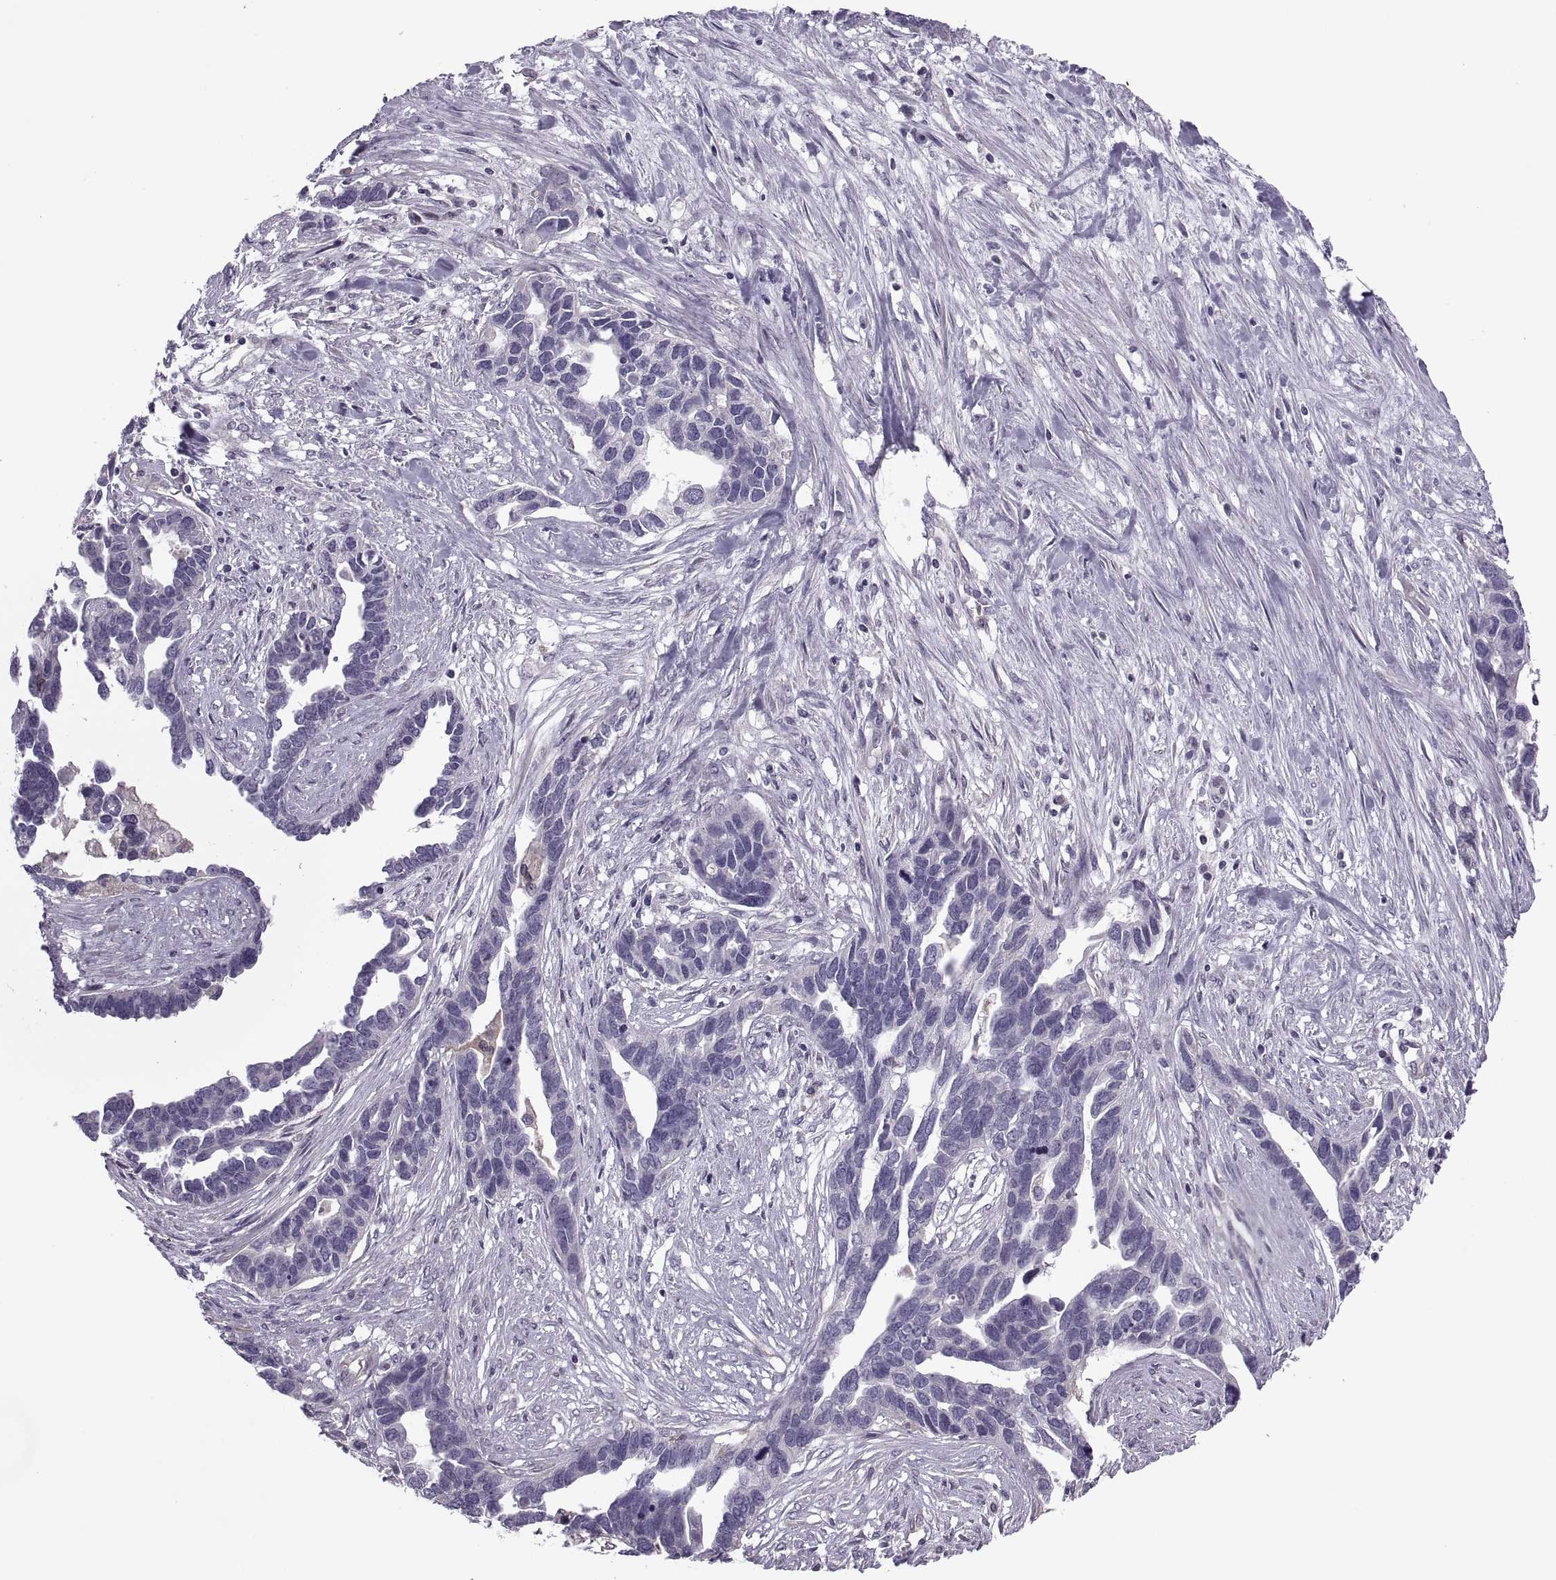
{"staining": {"intensity": "negative", "quantity": "none", "location": "none"}, "tissue": "ovarian cancer", "cell_type": "Tumor cells", "image_type": "cancer", "snomed": [{"axis": "morphology", "description": "Cystadenocarcinoma, serous, NOS"}, {"axis": "topography", "description": "Ovary"}], "caption": "This is an immunohistochemistry micrograph of human ovarian cancer. There is no positivity in tumor cells.", "gene": "ODF3", "patient": {"sex": "female", "age": 54}}